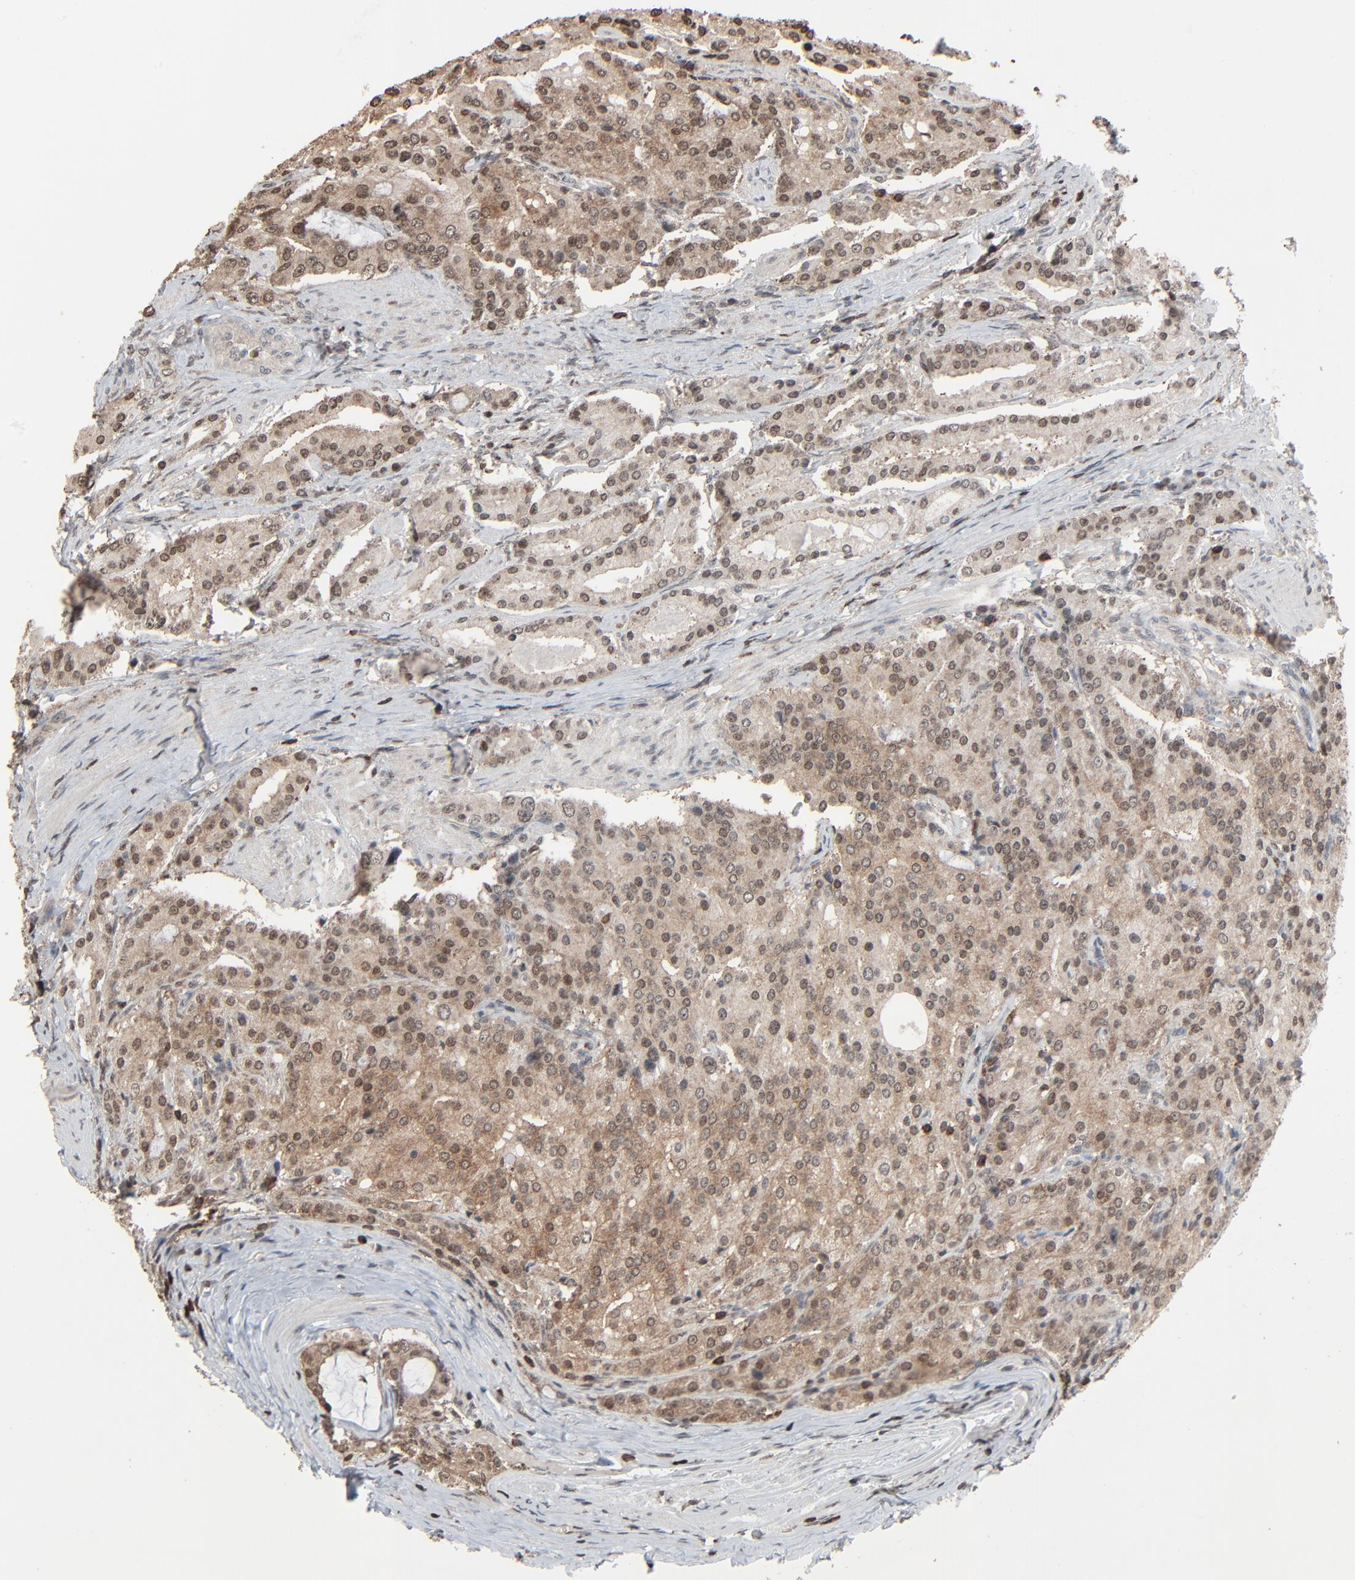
{"staining": {"intensity": "moderate", "quantity": ">75%", "location": "cytoplasmic/membranous,nuclear"}, "tissue": "prostate cancer", "cell_type": "Tumor cells", "image_type": "cancer", "snomed": [{"axis": "morphology", "description": "Adenocarcinoma, Medium grade"}, {"axis": "topography", "description": "Prostate"}], "caption": "Protein staining displays moderate cytoplasmic/membranous and nuclear expression in about >75% of tumor cells in prostate medium-grade adenocarcinoma.", "gene": "RPS6KA3", "patient": {"sex": "male", "age": 72}}